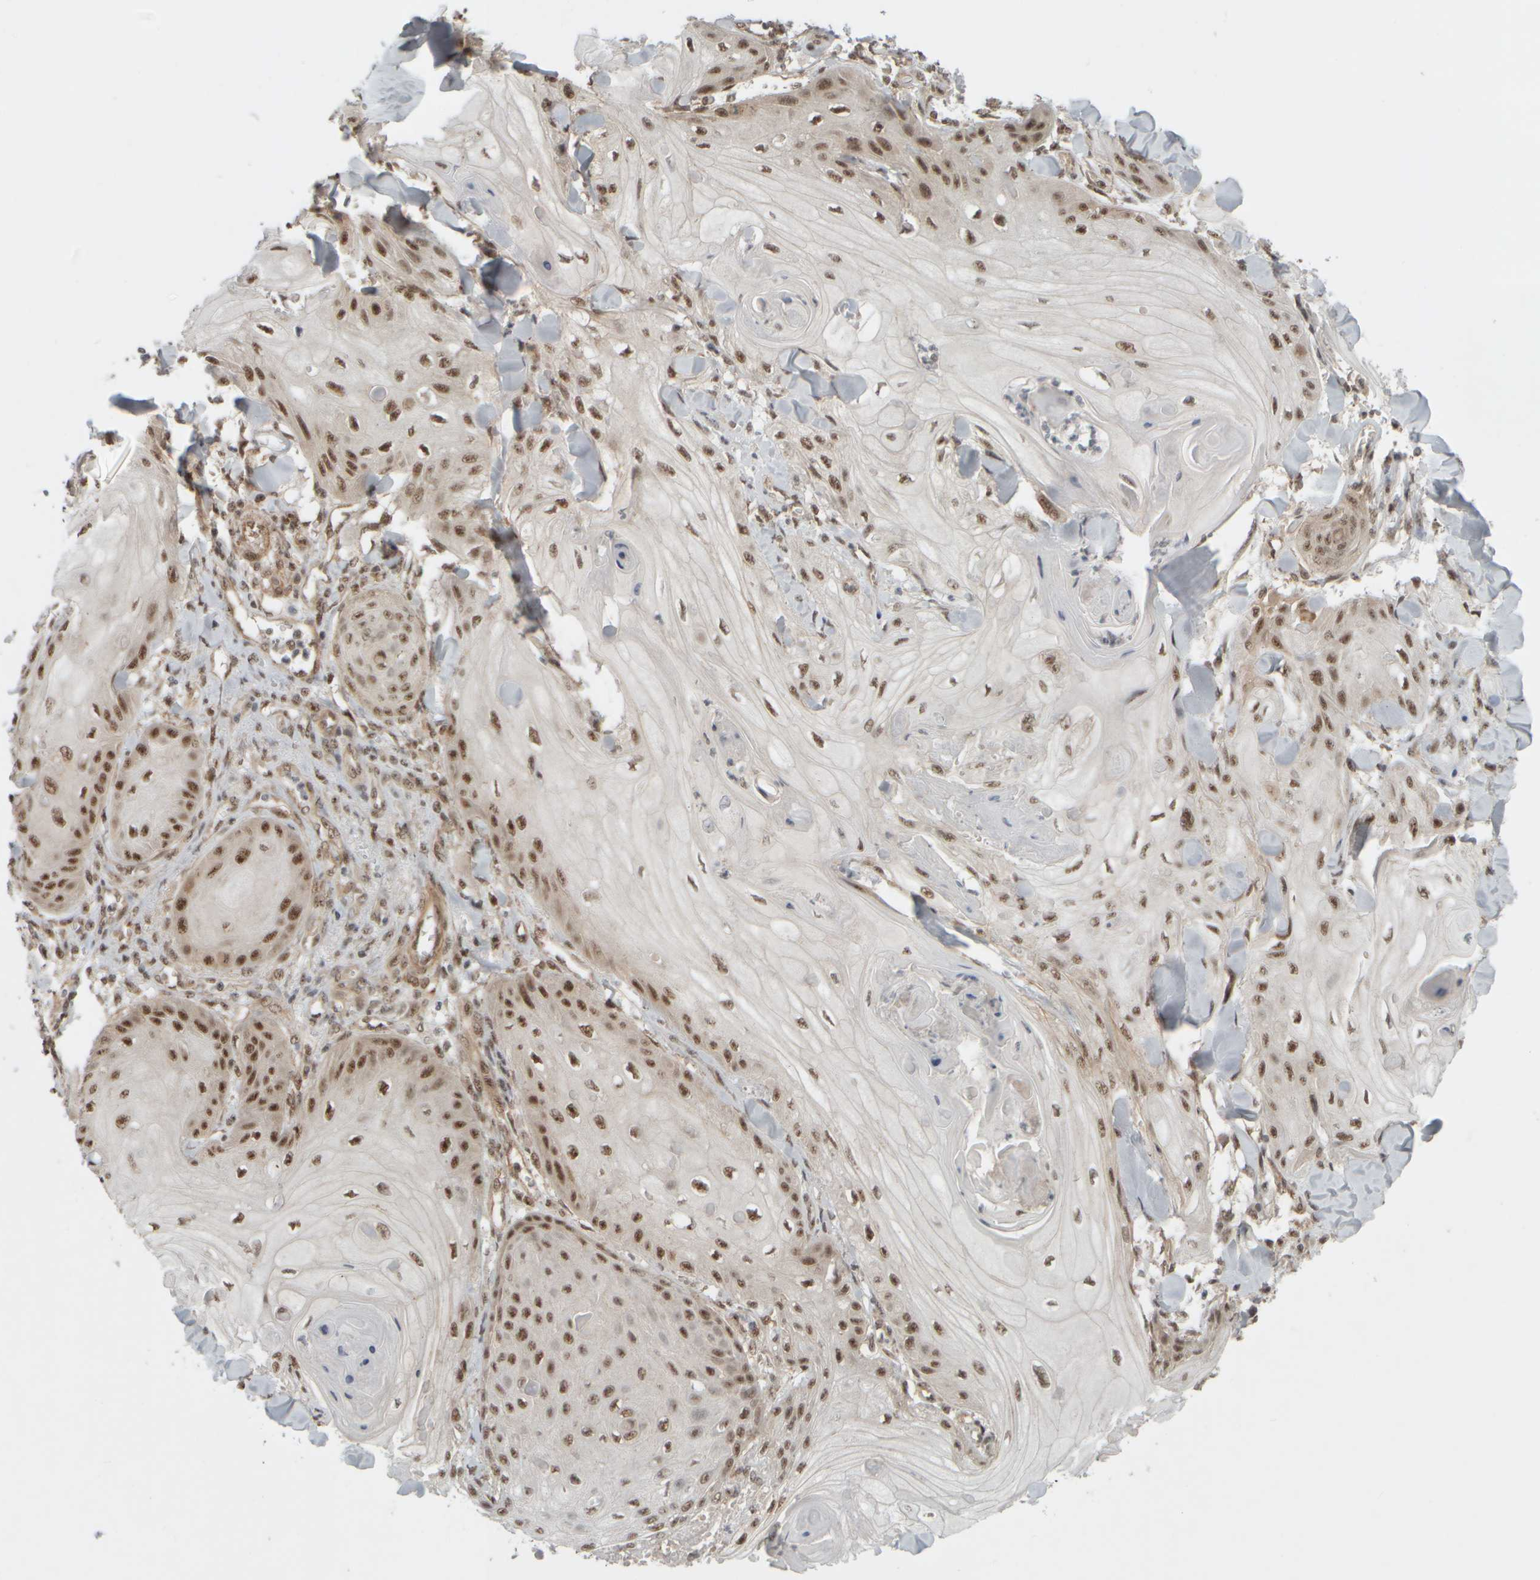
{"staining": {"intensity": "moderate", "quantity": ">75%", "location": "nuclear"}, "tissue": "skin cancer", "cell_type": "Tumor cells", "image_type": "cancer", "snomed": [{"axis": "morphology", "description": "Squamous cell carcinoma, NOS"}, {"axis": "topography", "description": "Skin"}], "caption": "Protein expression analysis of skin squamous cell carcinoma shows moderate nuclear staining in about >75% of tumor cells.", "gene": "SYNRG", "patient": {"sex": "male", "age": 74}}